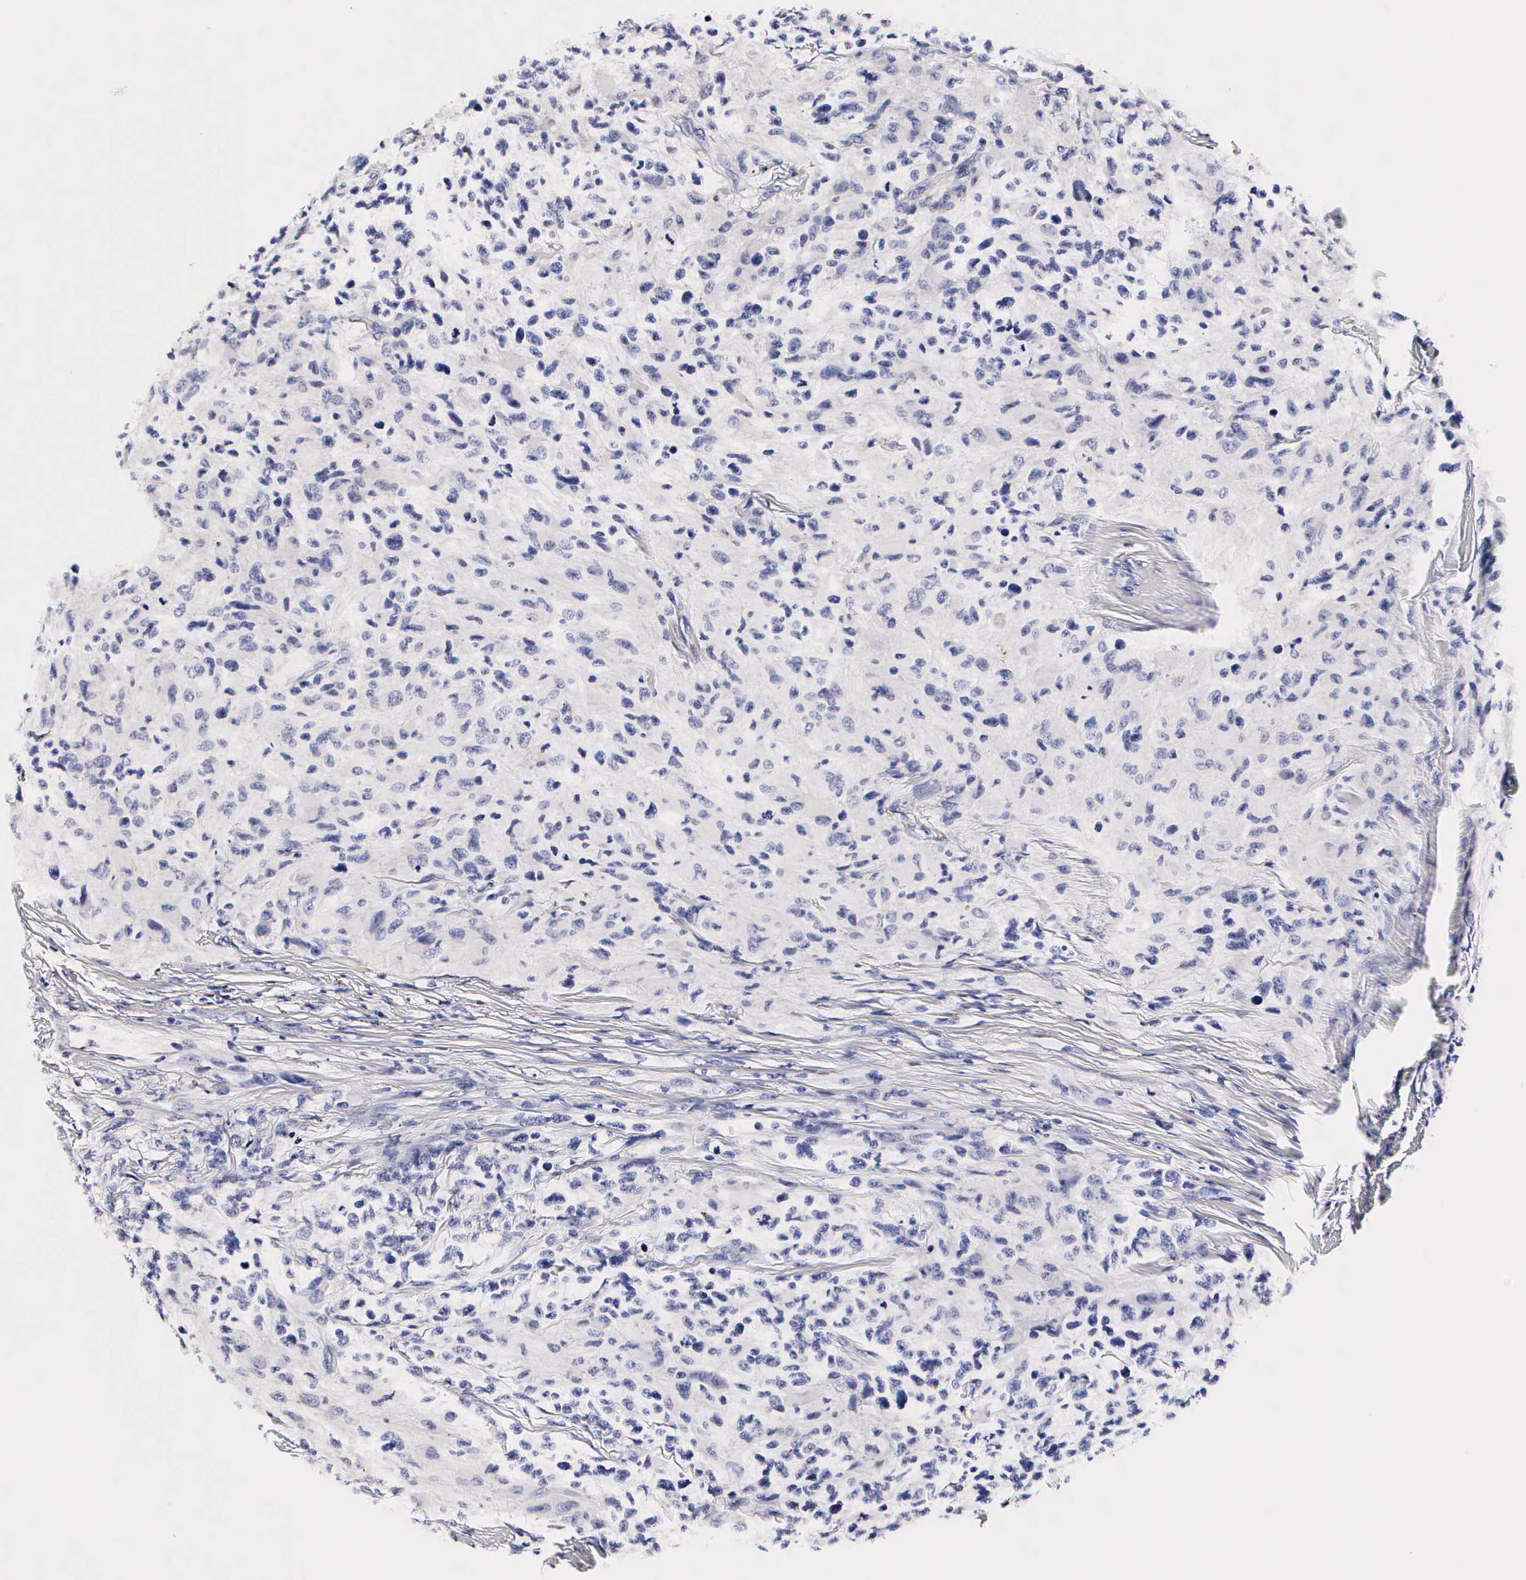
{"staining": {"intensity": "negative", "quantity": "none", "location": "none"}, "tissue": "glioma", "cell_type": "Tumor cells", "image_type": "cancer", "snomed": [{"axis": "morphology", "description": "Glioma, malignant, High grade"}, {"axis": "topography", "description": "Brain"}], "caption": "Malignant high-grade glioma was stained to show a protein in brown. There is no significant staining in tumor cells. The staining is performed using DAB (3,3'-diaminobenzidine) brown chromogen with nuclei counter-stained in using hematoxylin.", "gene": "RNASE6", "patient": {"sex": "male", "age": 69}}